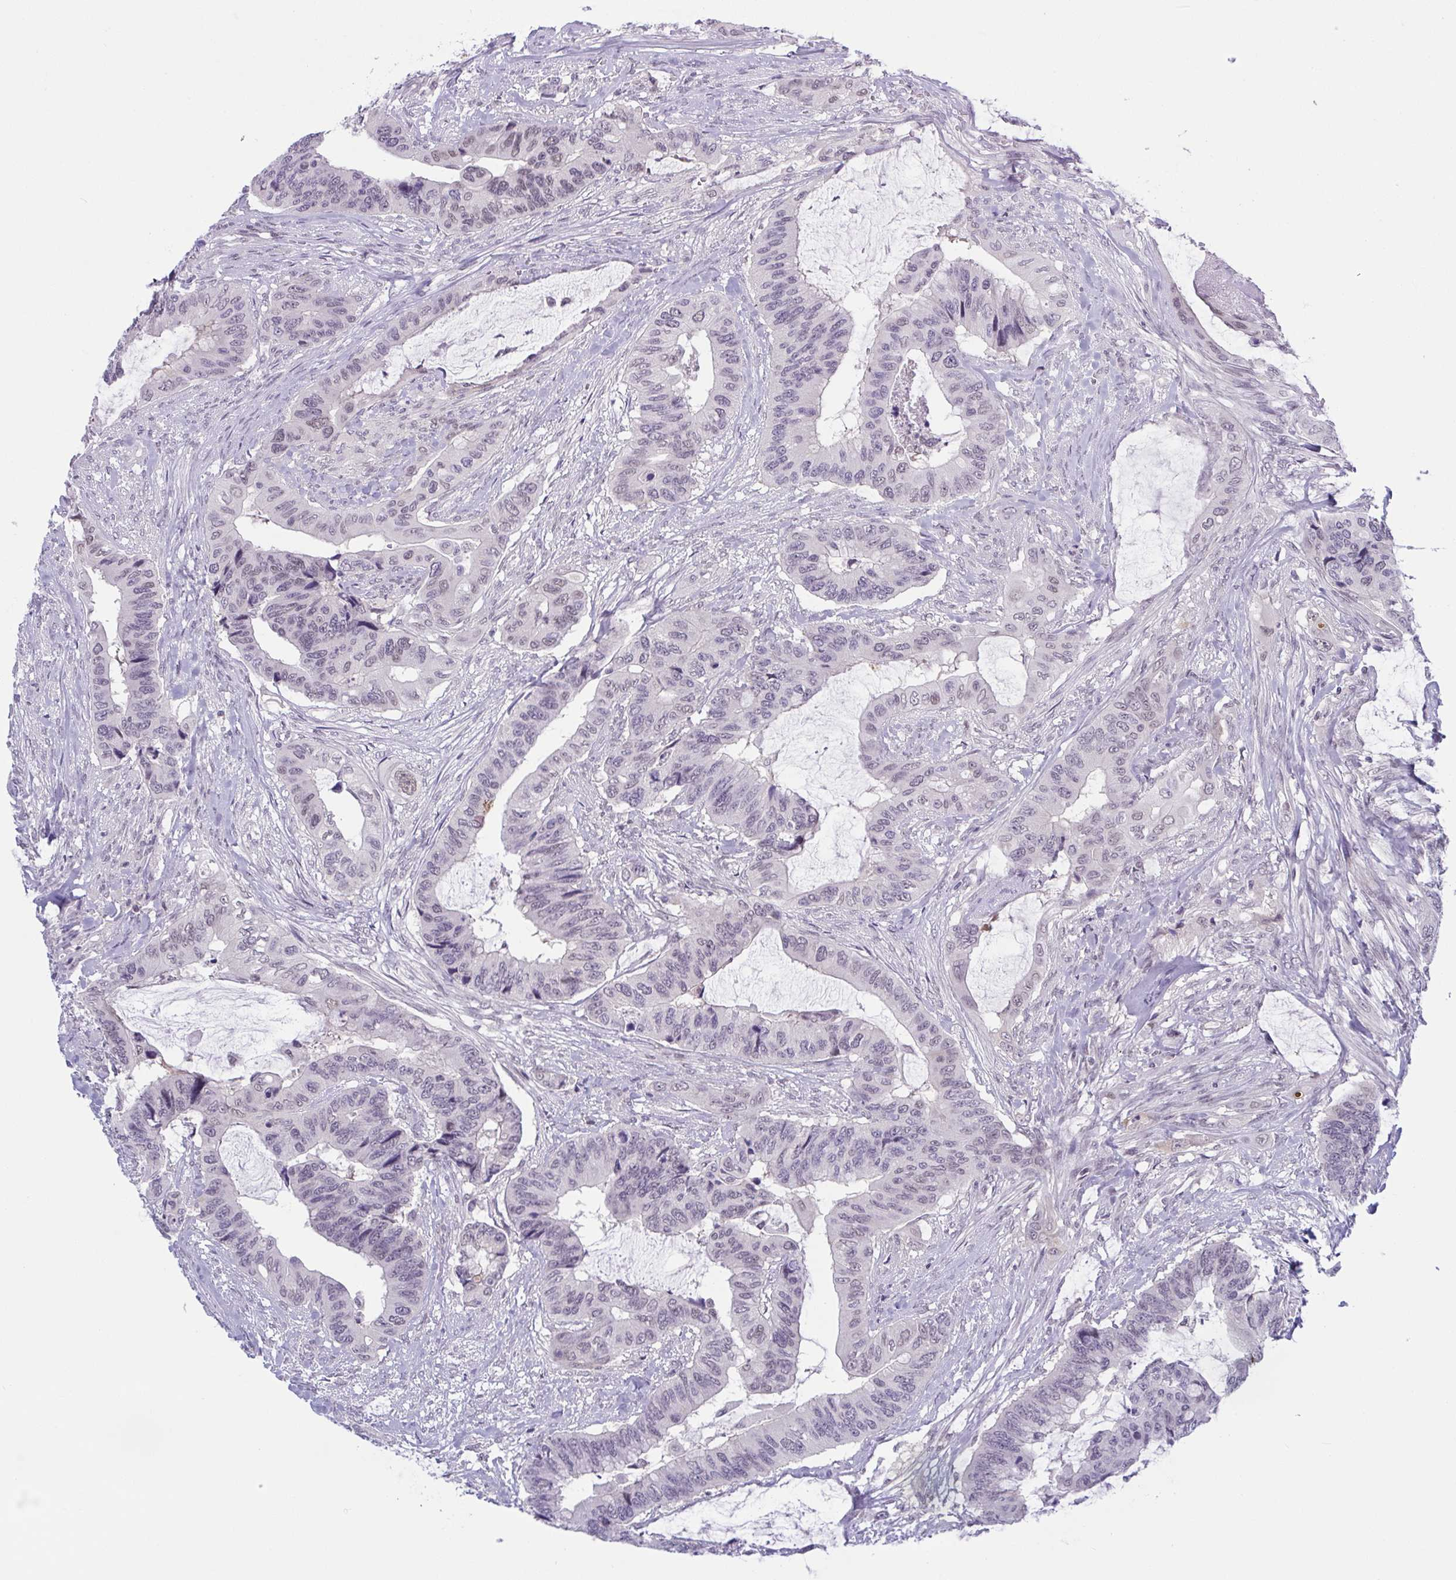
{"staining": {"intensity": "weak", "quantity": "<25%", "location": "nuclear"}, "tissue": "colorectal cancer", "cell_type": "Tumor cells", "image_type": "cancer", "snomed": [{"axis": "morphology", "description": "Adenocarcinoma, NOS"}, {"axis": "topography", "description": "Rectum"}], "caption": "A high-resolution micrograph shows immunohistochemistry staining of colorectal adenocarcinoma, which reveals no significant expression in tumor cells.", "gene": "TTC7B", "patient": {"sex": "female", "age": 59}}